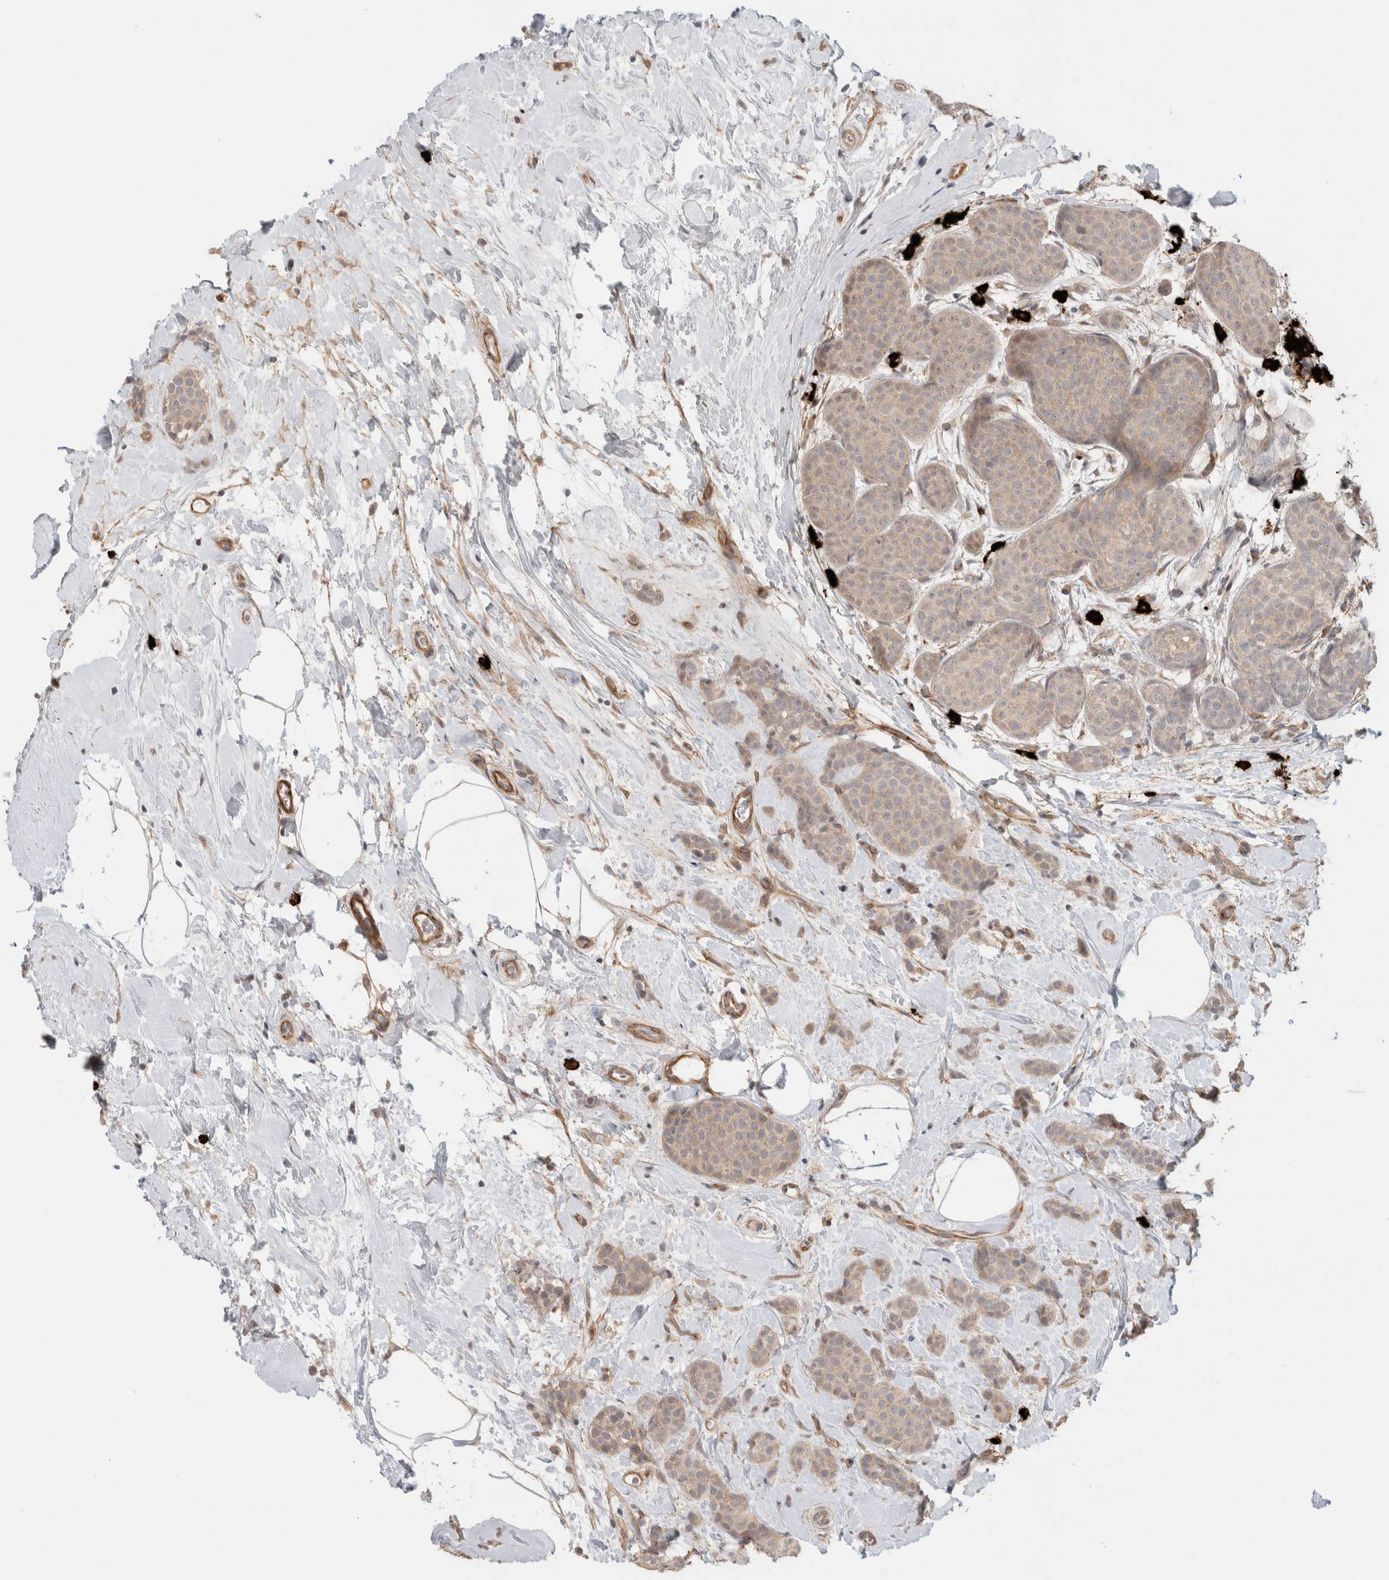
{"staining": {"intensity": "weak", "quantity": ">75%", "location": "cytoplasmic/membranous"}, "tissue": "breast cancer", "cell_type": "Tumor cells", "image_type": "cancer", "snomed": [{"axis": "morphology", "description": "Lobular carcinoma, in situ"}, {"axis": "morphology", "description": "Lobular carcinoma"}, {"axis": "topography", "description": "Breast"}], "caption": "Tumor cells display low levels of weak cytoplasmic/membranous positivity in about >75% of cells in breast cancer.", "gene": "HSPG2", "patient": {"sex": "female", "age": 41}}